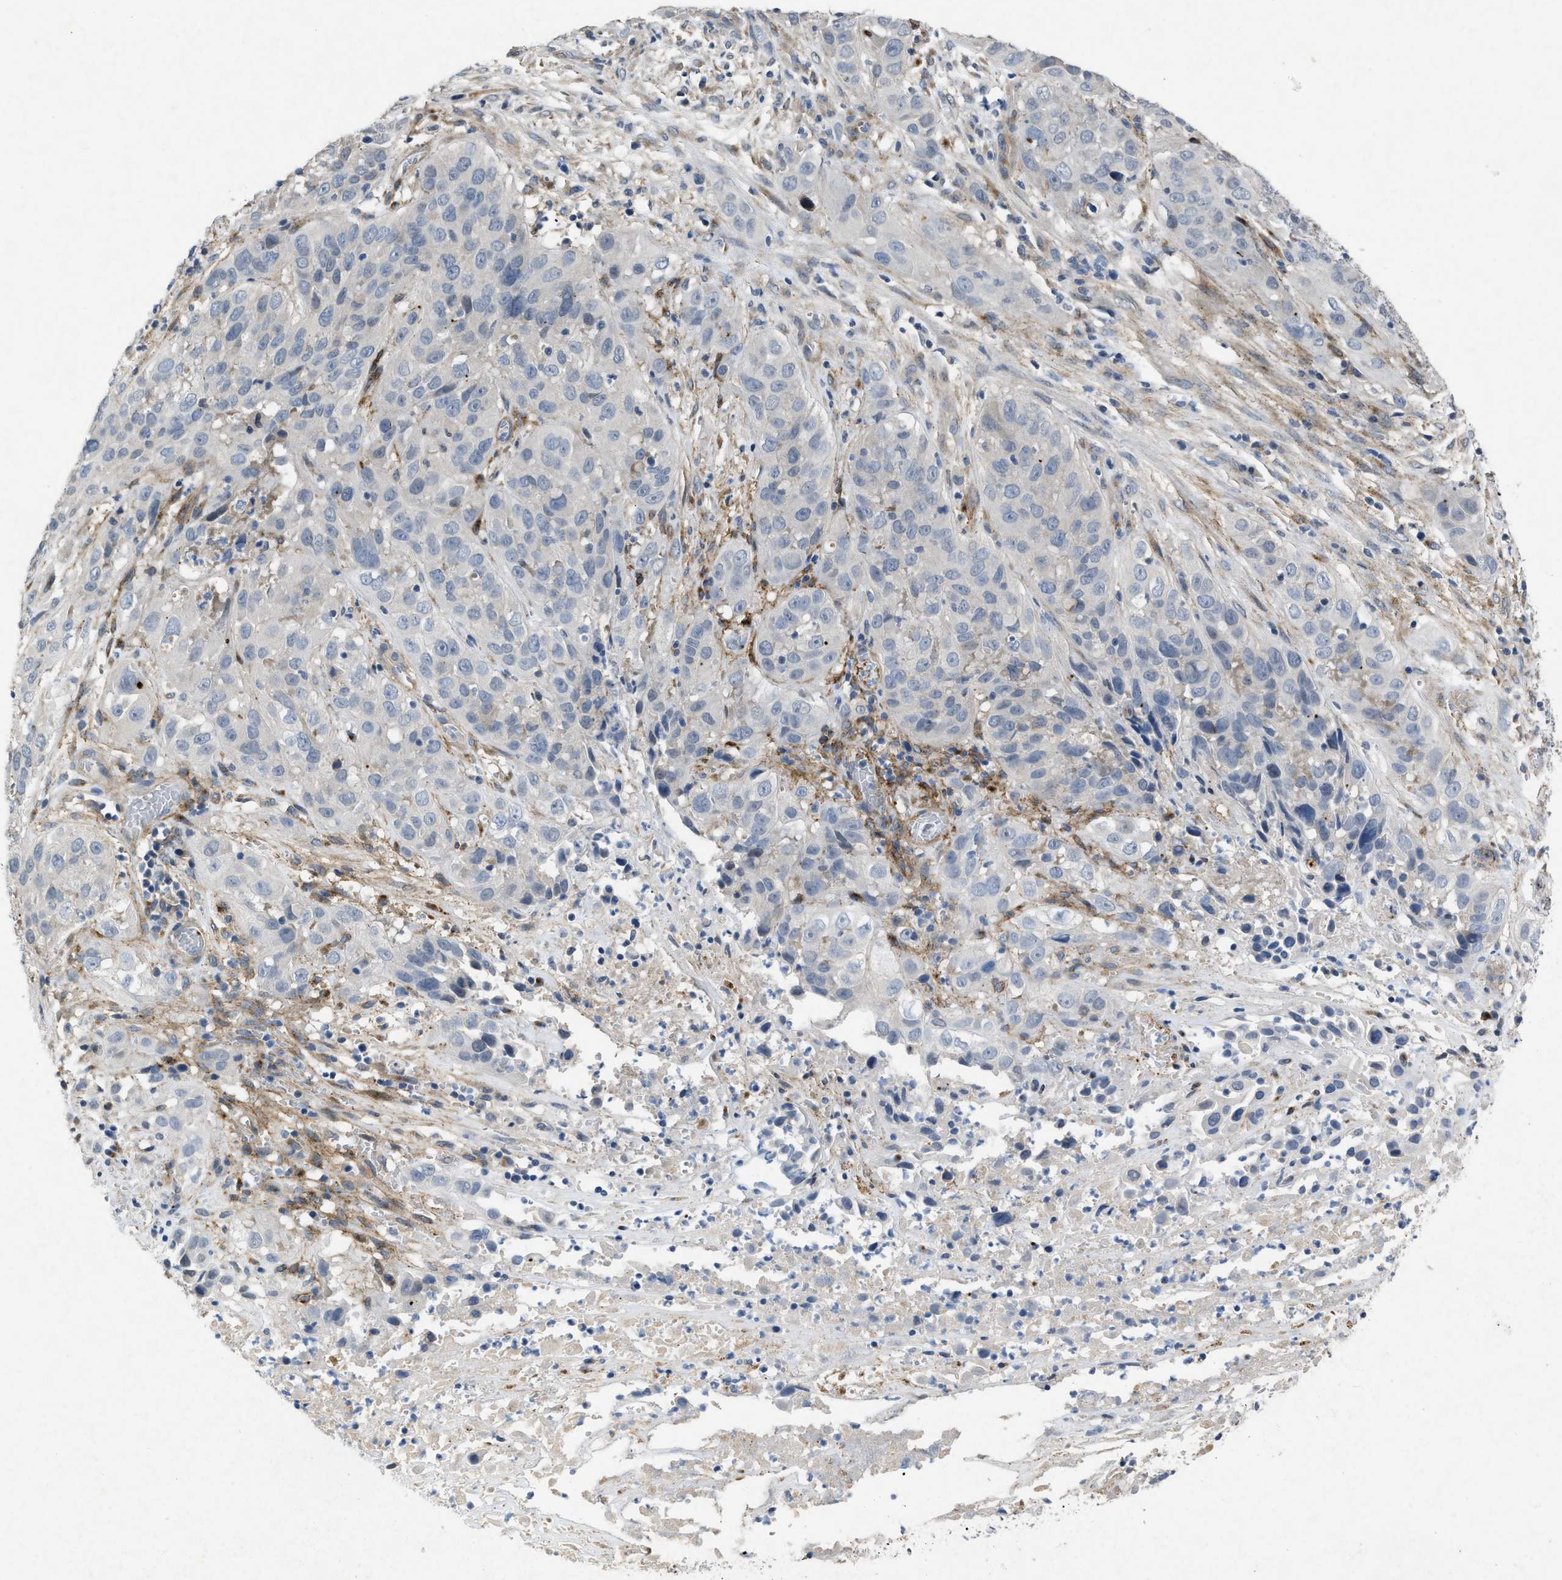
{"staining": {"intensity": "negative", "quantity": "none", "location": "none"}, "tissue": "cervical cancer", "cell_type": "Tumor cells", "image_type": "cancer", "snomed": [{"axis": "morphology", "description": "Squamous cell carcinoma, NOS"}, {"axis": "topography", "description": "Cervix"}], "caption": "DAB (3,3'-diaminobenzidine) immunohistochemical staining of cervical cancer reveals no significant expression in tumor cells.", "gene": "PDGFRA", "patient": {"sex": "female", "age": 32}}